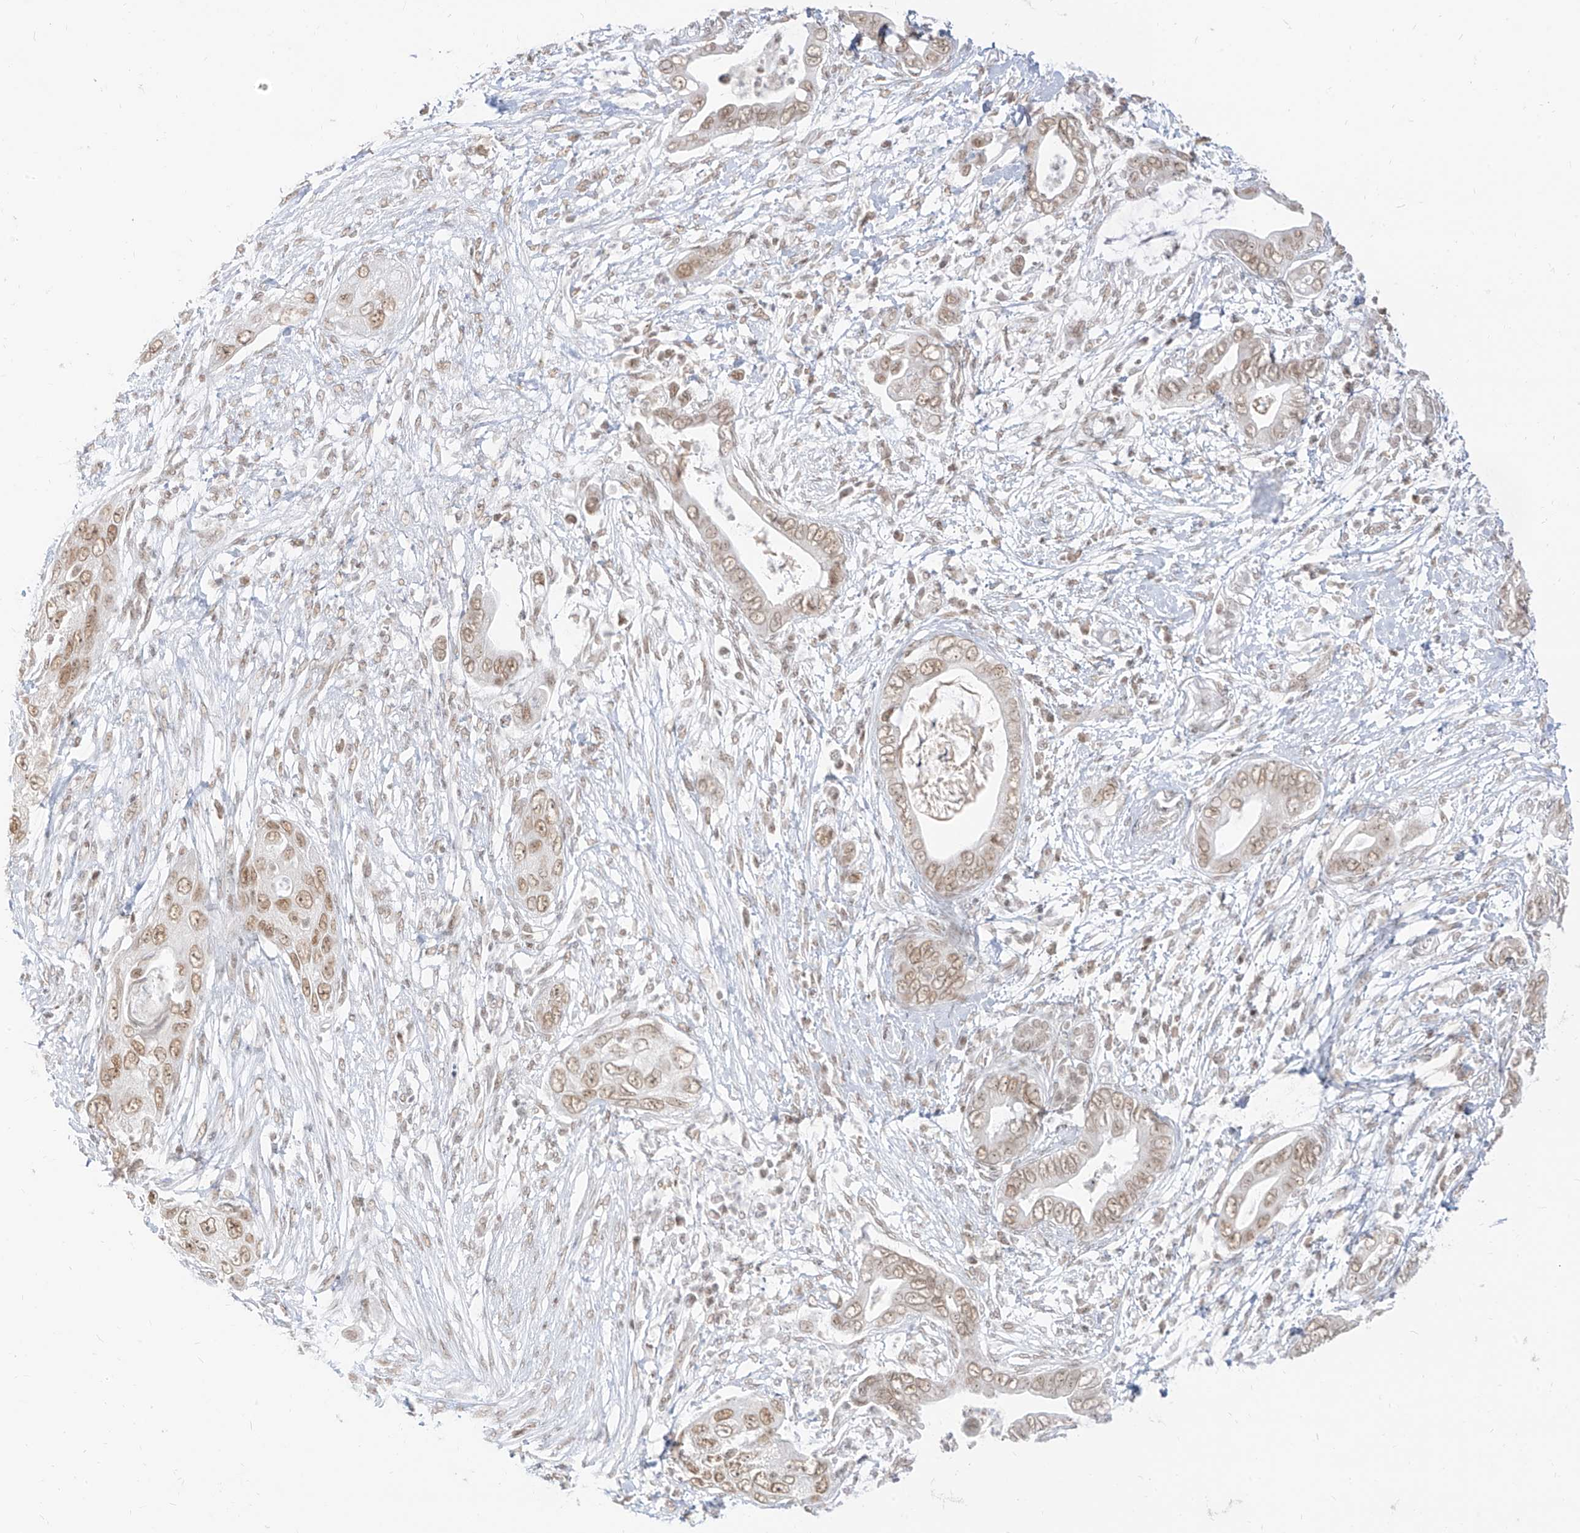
{"staining": {"intensity": "moderate", "quantity": ">75%", "location": "nuclear"}, "tissue": "pancreatic cancer", "cell_type": "Tumor cells", "image_type": "cancer", "snomed": [{"axis": "morphology", "description": "Adenocarcinoma, NOS"}, {"axis": "topography", "description": "Pancreas"}], "caption": "A brown stain labels moderate nuclear positivity of a protein in pancreatic adenocarcinoma tumor cells.", "gene": "SUPT5H", "patient": {"sex": "male", "age": 75}}